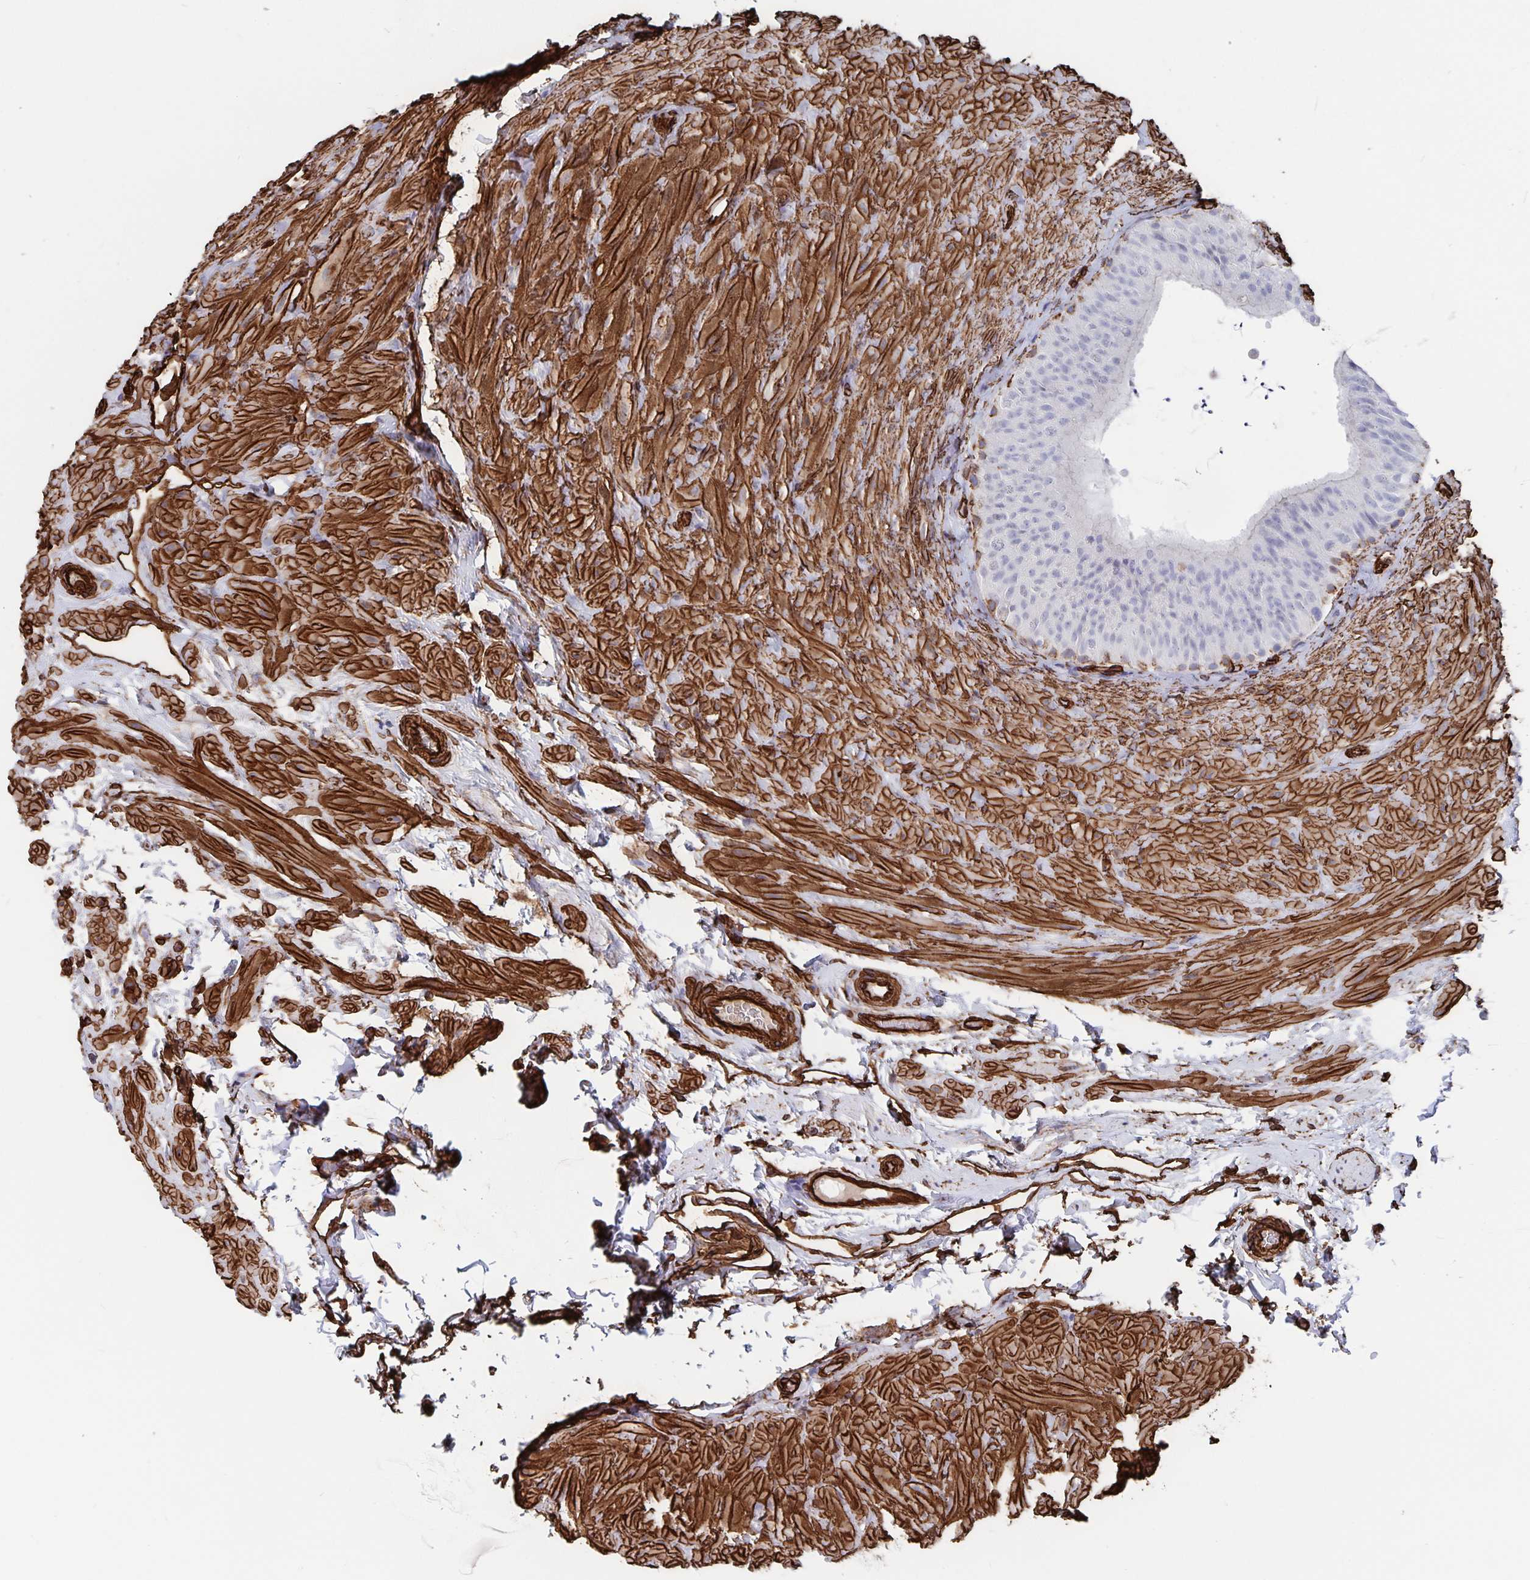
{"staining": {"intensity": "negative", "quantity": "none", "location": "none"}, "tissue": "epididymis", "cell_type": "Glandular cells", "image_type": "normal", "snomed": [{"axis": "morphology", "description": "Normal tissue, NOS"}, {"axis": "topography", "description": "Epididymis, spermatic cord, NOS"}, {"axis": "topography", "description": "Epididymis"}], "caption": "DAB (3,3'-diaminobenzidine) immunohistochemical staining of unremarkable human epididymis demonstrates no significant positivity in glandular cells.", "gene": "DCHS2", "patient": {"sex": "male", "age": 31}}